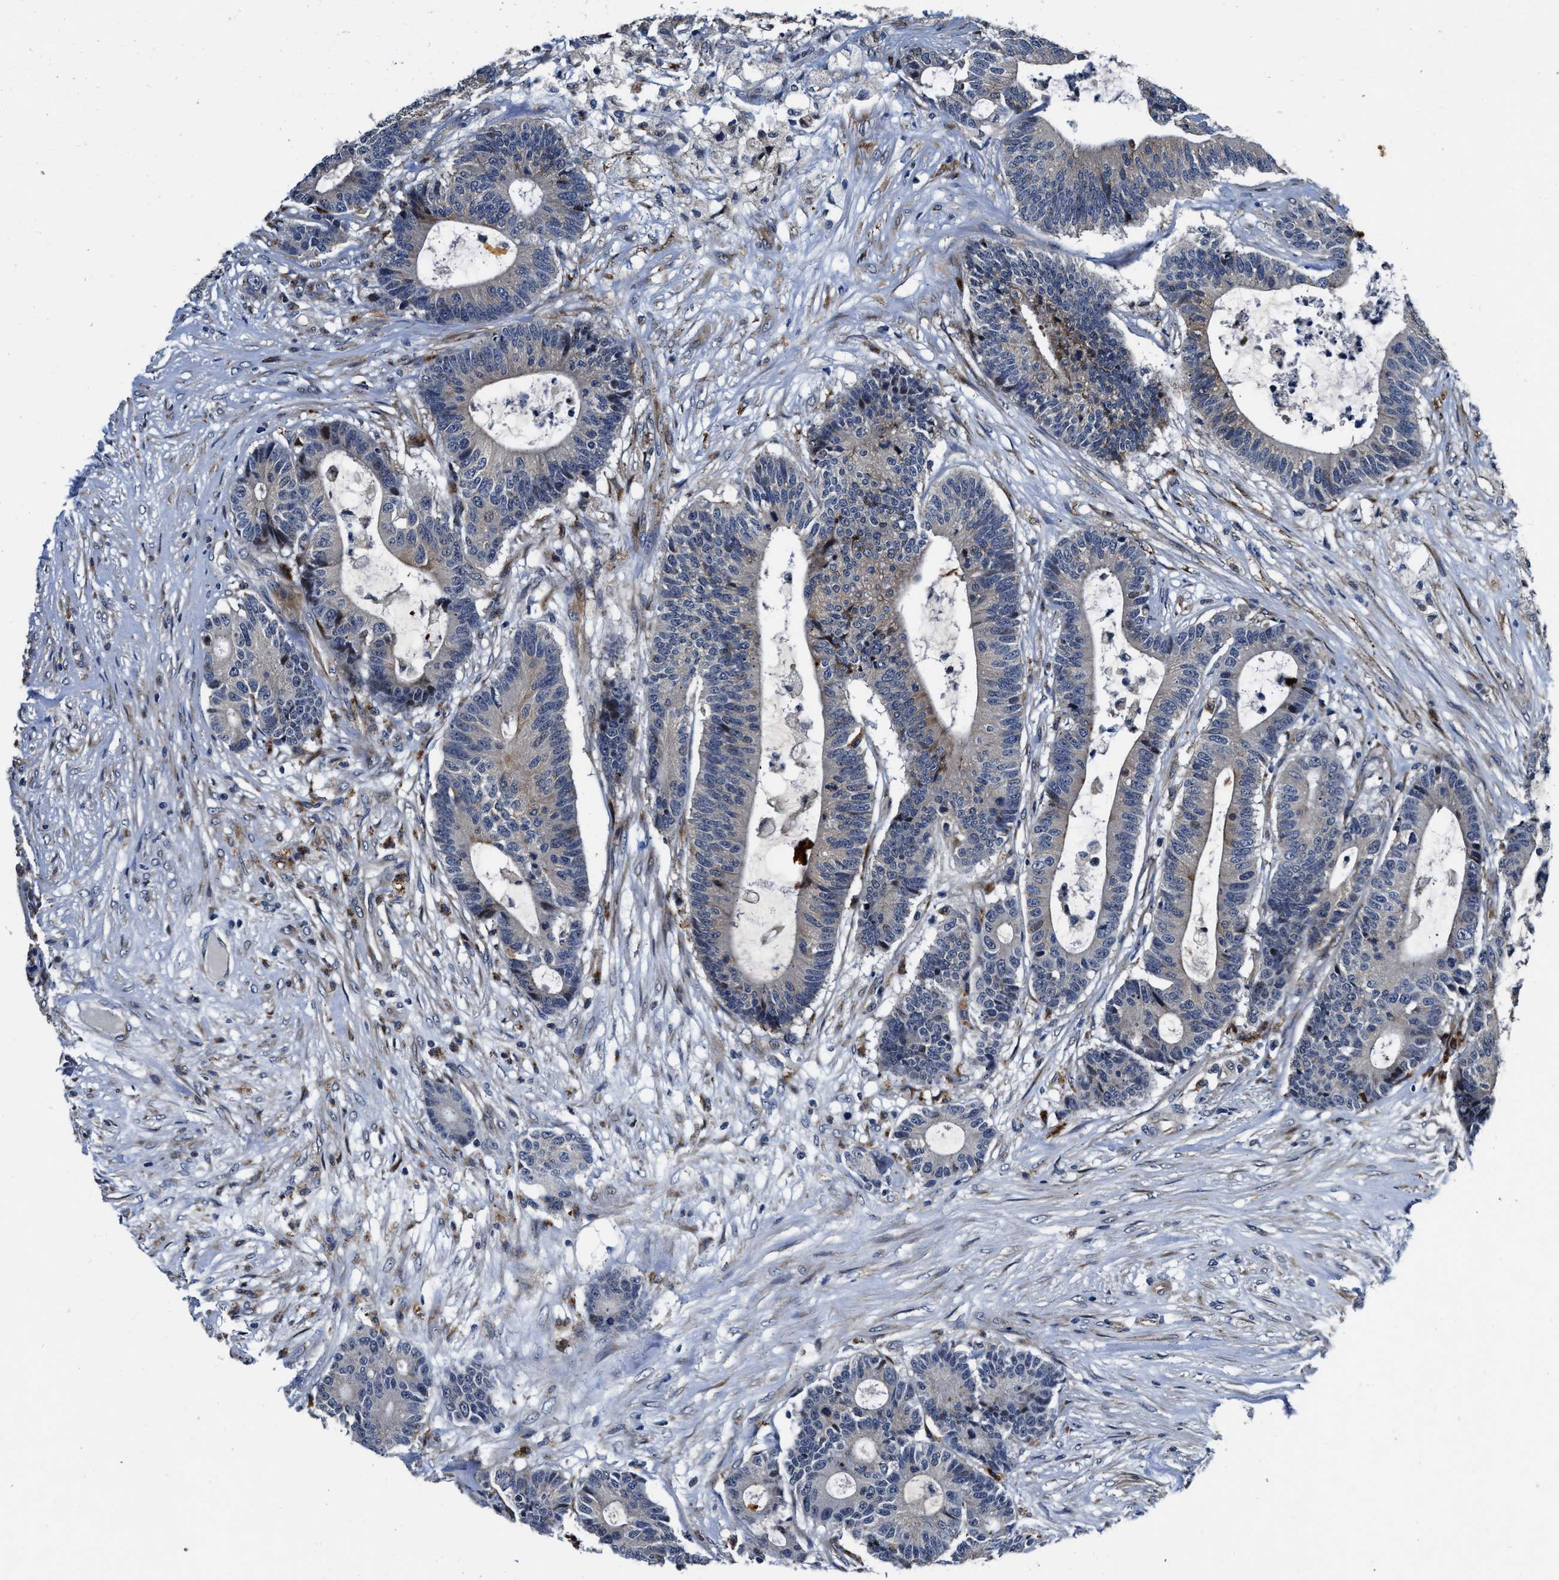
{"staining": {"intensity": "moderate", "quantity": "<25%", "location": "cytoplasmic/membranous"}, "tissue": "colorectal cancer", "cell_type": "Tumor cells", "image_type": "cancer", "snomed": [{"axis": "morphology", "description": "Adenocarcinoma, NOS"}, {"axis": "topography", "description": "Colon"}], "caption": "Moderate cytoplasmic/membranous expression for a protein is present in about <25% of tumor cells of colorectal cancer (adenocarcinoma) using IHC.", "gene": "C2orf66", "patient": {"sex": "female", "age": 84}}